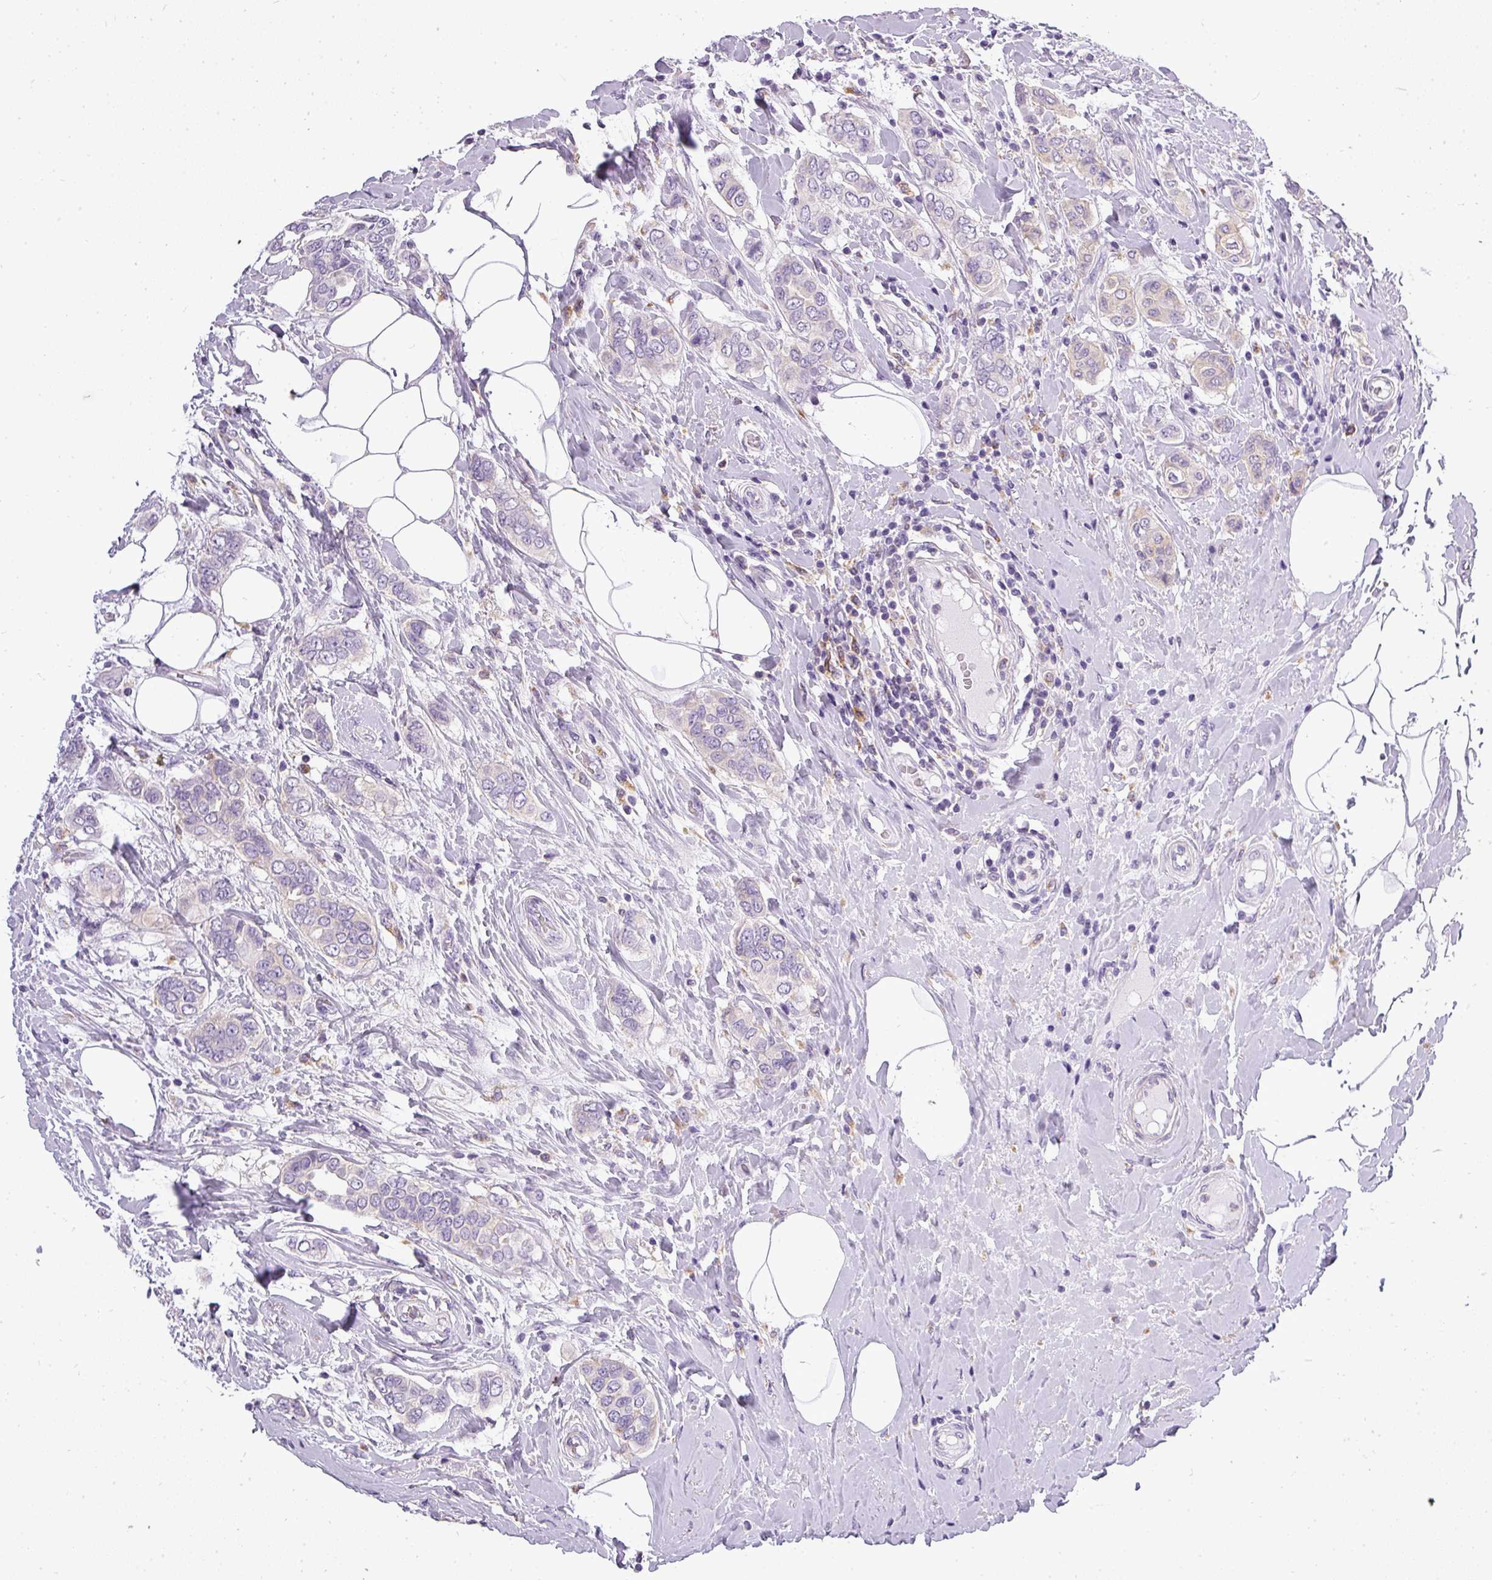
{"staining": {"intensity": "negative", "quantity": "none", "location": "none"}, "tissue": "breast cancer", "cell_type": "Tumor cells", "image_type": "cancer", "snomed": [{"axis": "morphology", "description": "Lobular carcinoma"}, {"axis": "topography", "description": "Breast"}], "caption": "Immunohistochemistry (IHC) histopathology image of neoplastic tissue: lobular carcinoma (breast) stained with DAB (3,3'-diaminobenzidine) displays no significant protein positivity in tumor cells.", "gene": "ATP6V1D", "patient": {"sex": "female", "age": 51}}